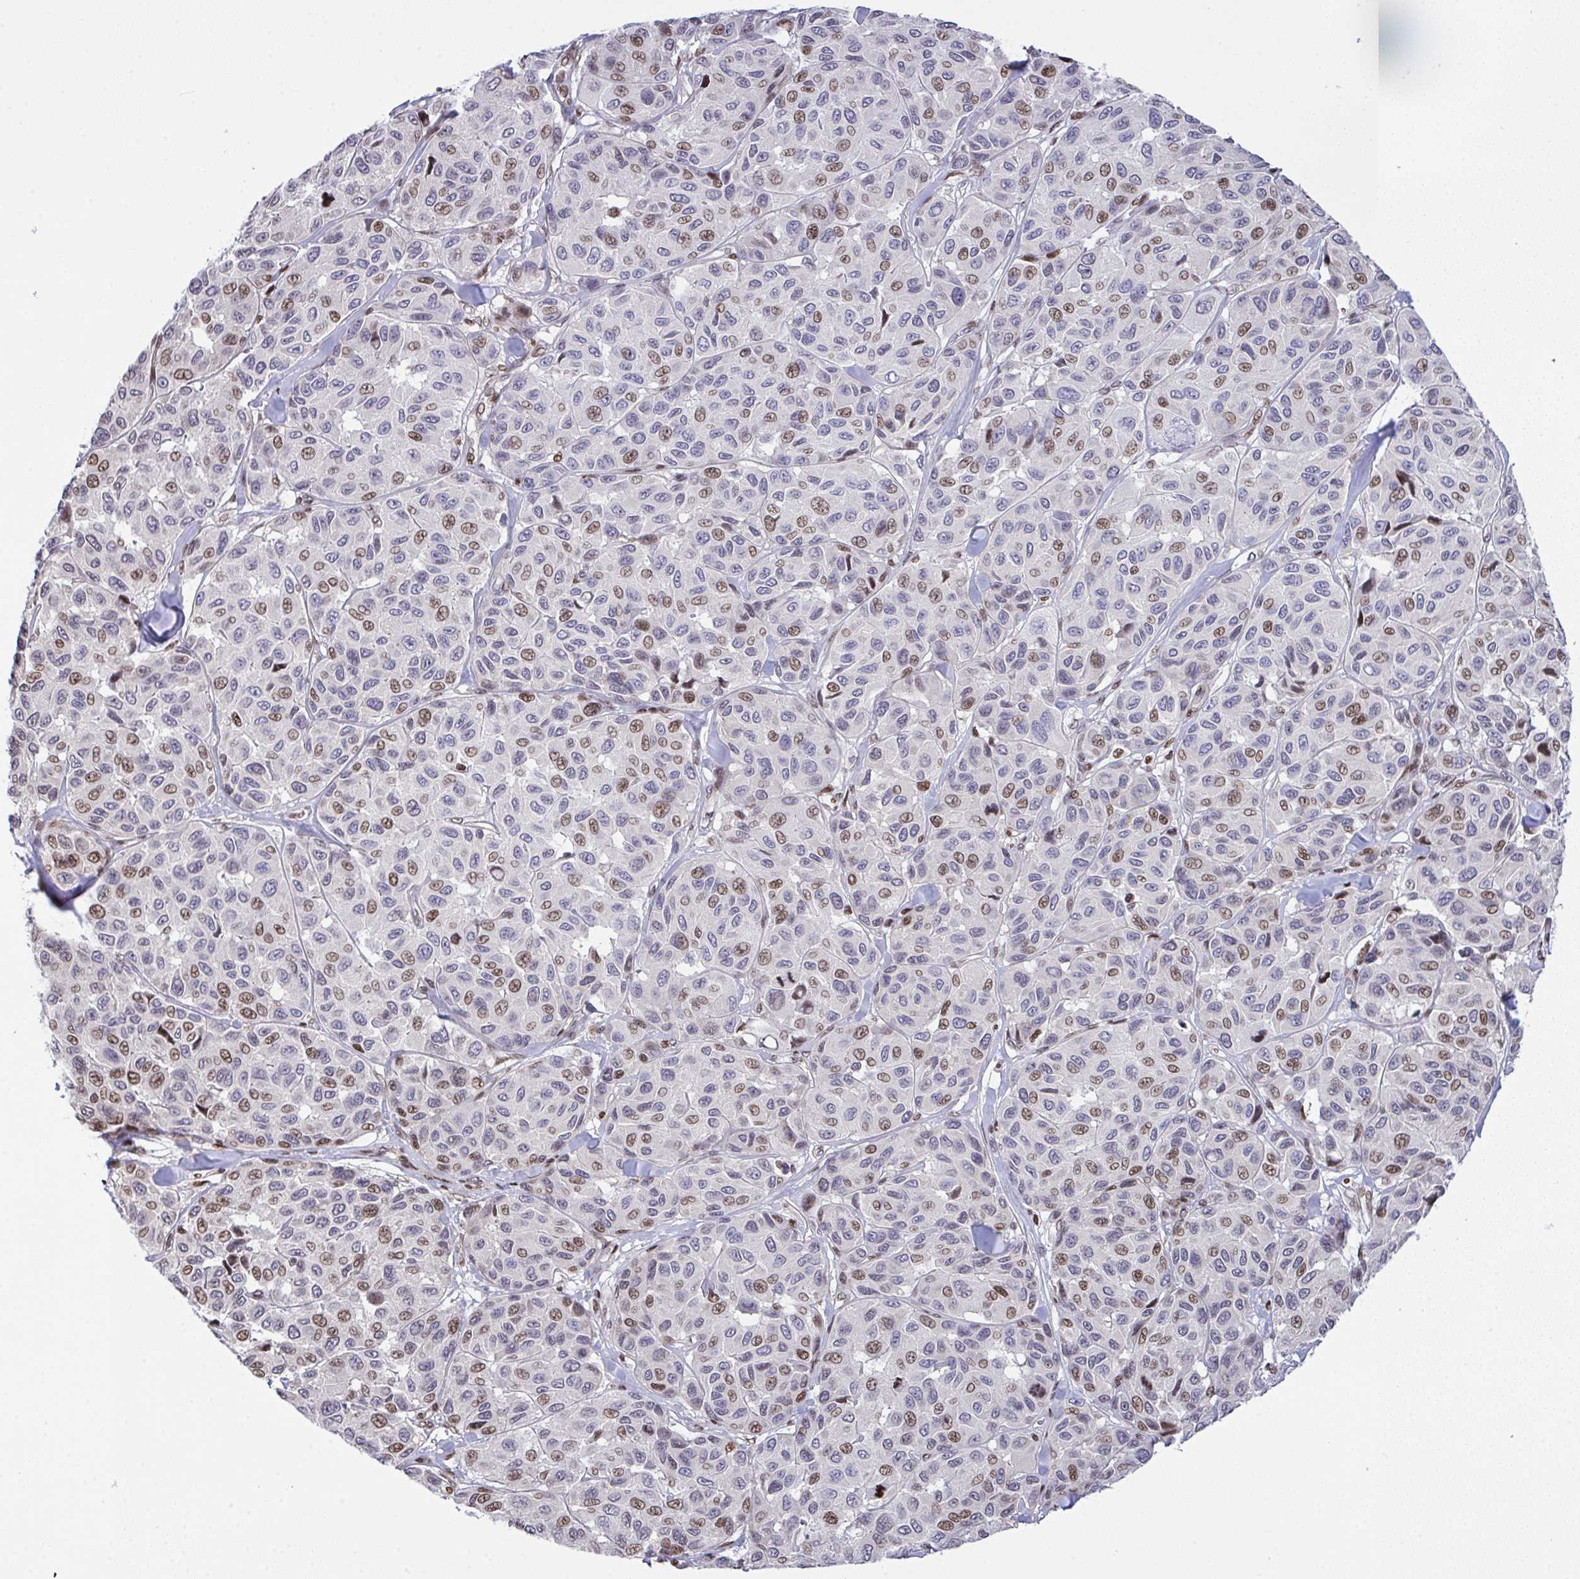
{"staining": {"intensity": "moderate", "quantity": "25%-75%", "location": "nuclear"}, "tissue": "melanoma", "cell_type": "Tumor cells", "image_type": "cancer", "snomed": [{"axis": "morphology", "description": "Malignant melanoma, NOS"}, {"axis": "topography", "description": "Skin"}], "caption": "Melanoma stained for a protein exhibits moderate nuclear positivity in tumor cells.", "gene": "RAPGEF5", "patient": {"sex": "female", "age": 66}}